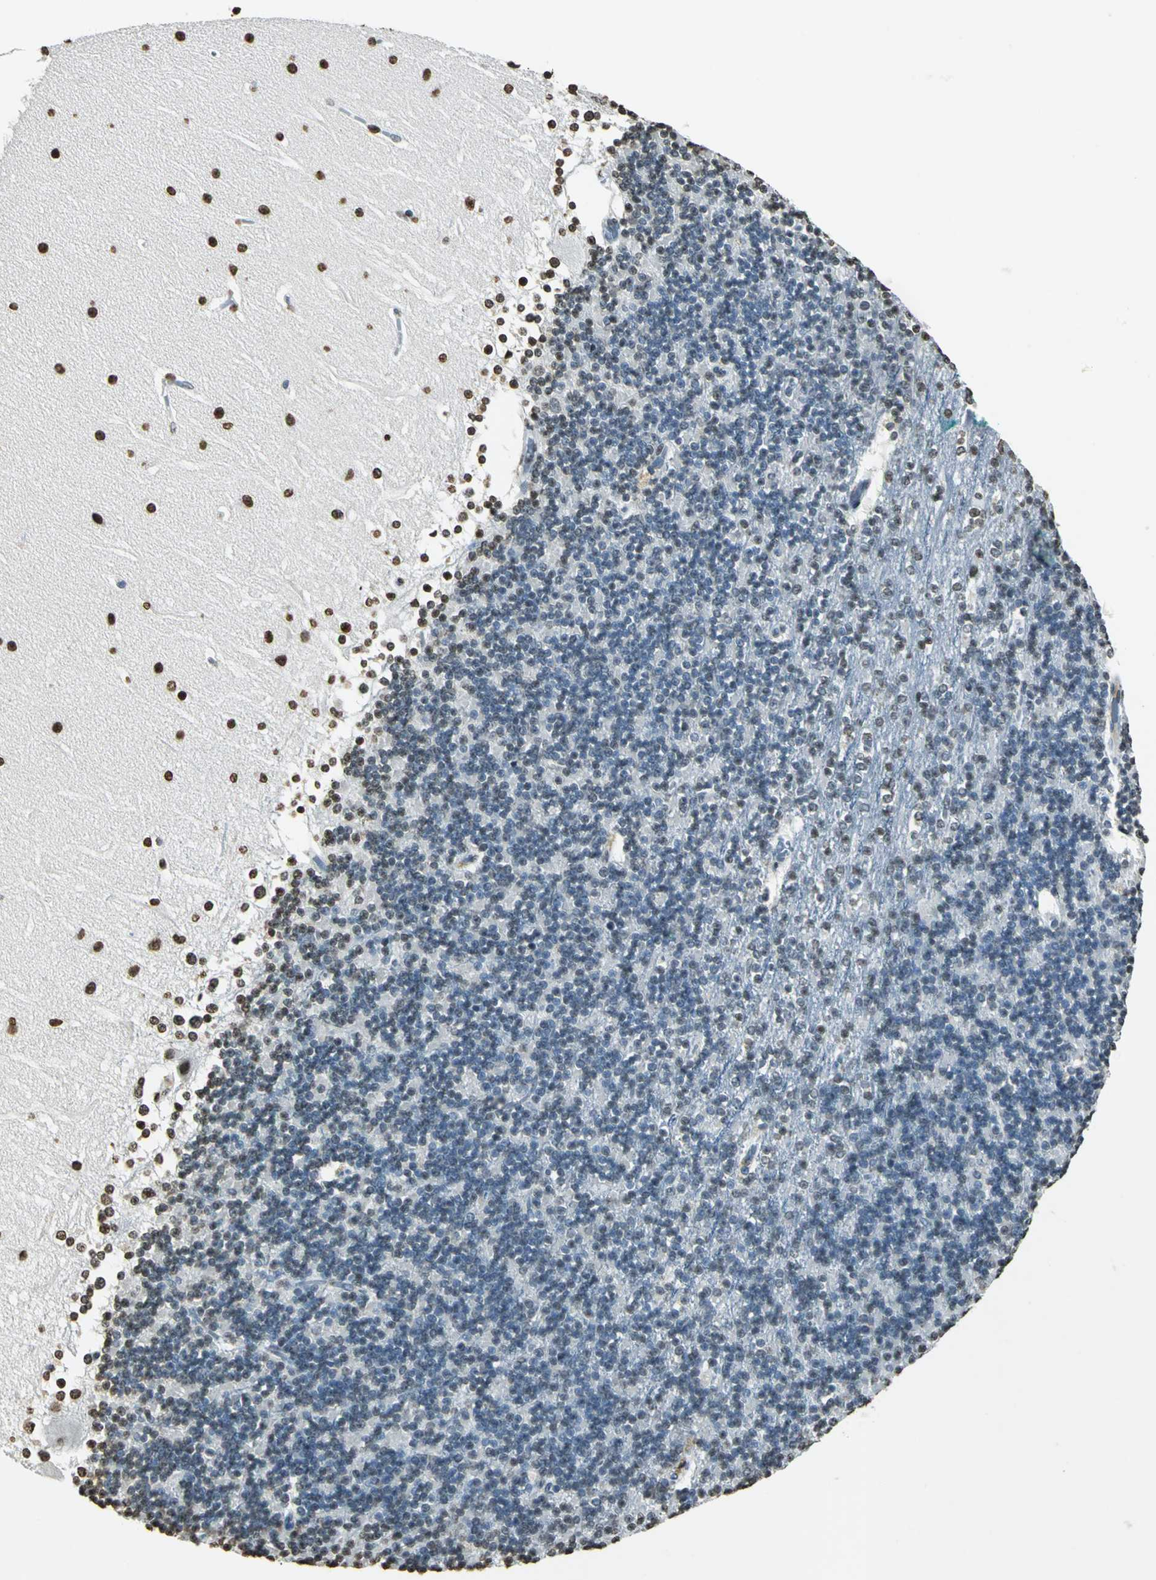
{"staining": {"intensity": "moderate", "quantity": "<25%", "location": "nuclear"}, "tissue": "cerebellum", "cell_type": "Cells in granular layer", "image_type": "normal", "snomed": [{"axis": "morphology", "description": "Normal tissue, NOS"}, {"axis": "topography", "description": "Cerebellum"}], "caption": "Cerebellum was stained to show a protein in brown. There is low levels of moderate nuclear positivity in about <25% of cells in granular layer. Using DAB (brown) and hematoxylin (blue) stains, captured at high magnification using brightfield microscopy.", "gene": "MCM4", "patient": {"sex": "female", "age": 19}}